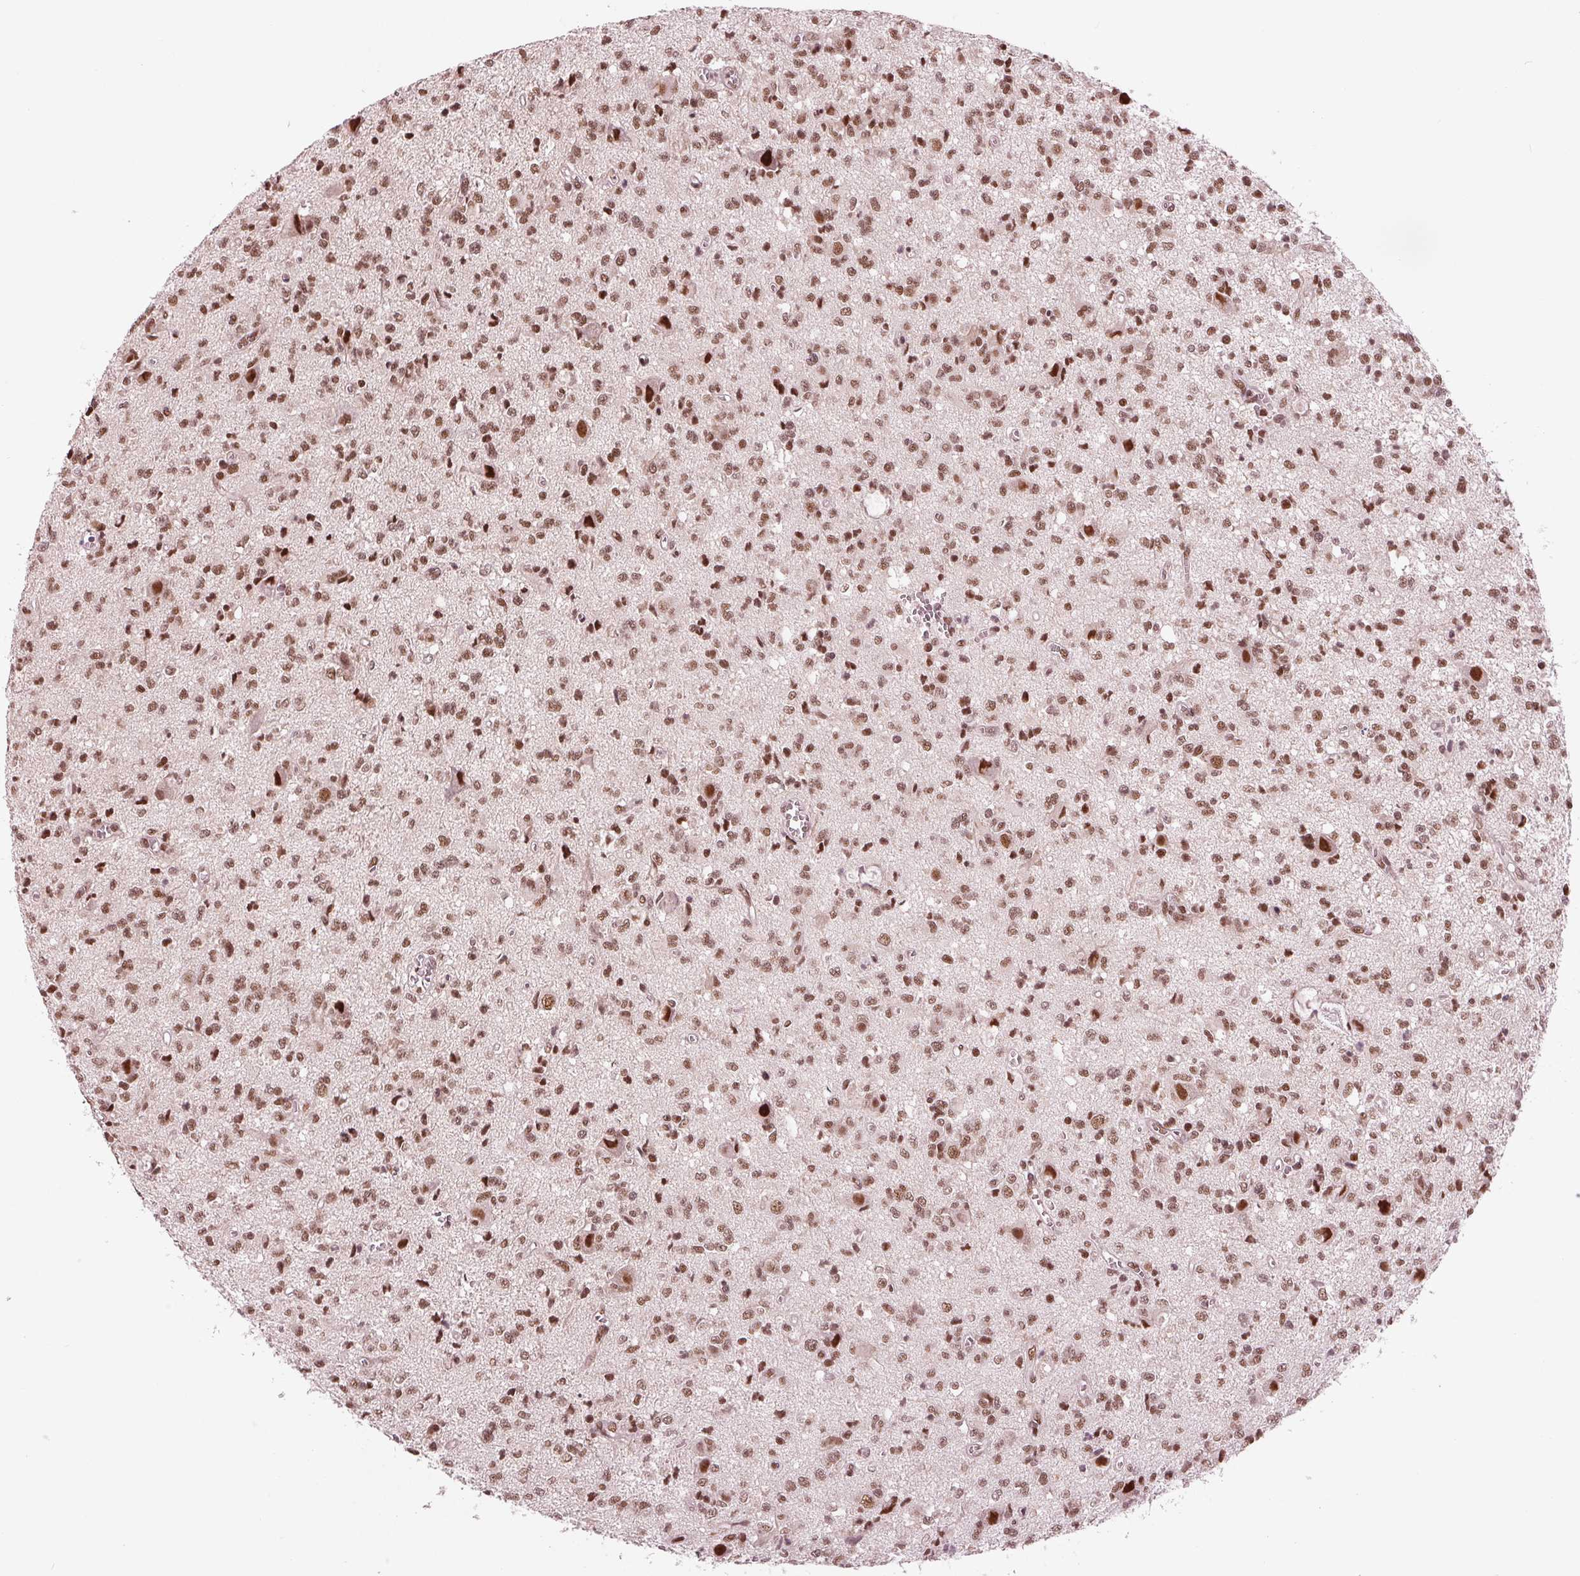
{"staining": {"intensity": "moderate", "quantity": ">75%", "location": "nuclear"}, "tissue": "glioma", "cell_type": "Tumor cells", "image_type": "cancer", "snomed": [{"axis": "morphology", "description": "Glioma, malignant, Low grade"}, {"axis": "topography", "description": "Brain"}], "caption": "Moderate nuclear protein positivity is seen in about >75% of tumor cells in glioma.", "gene": "LSM2", "patient": {"sex": "male", "age": 64}}